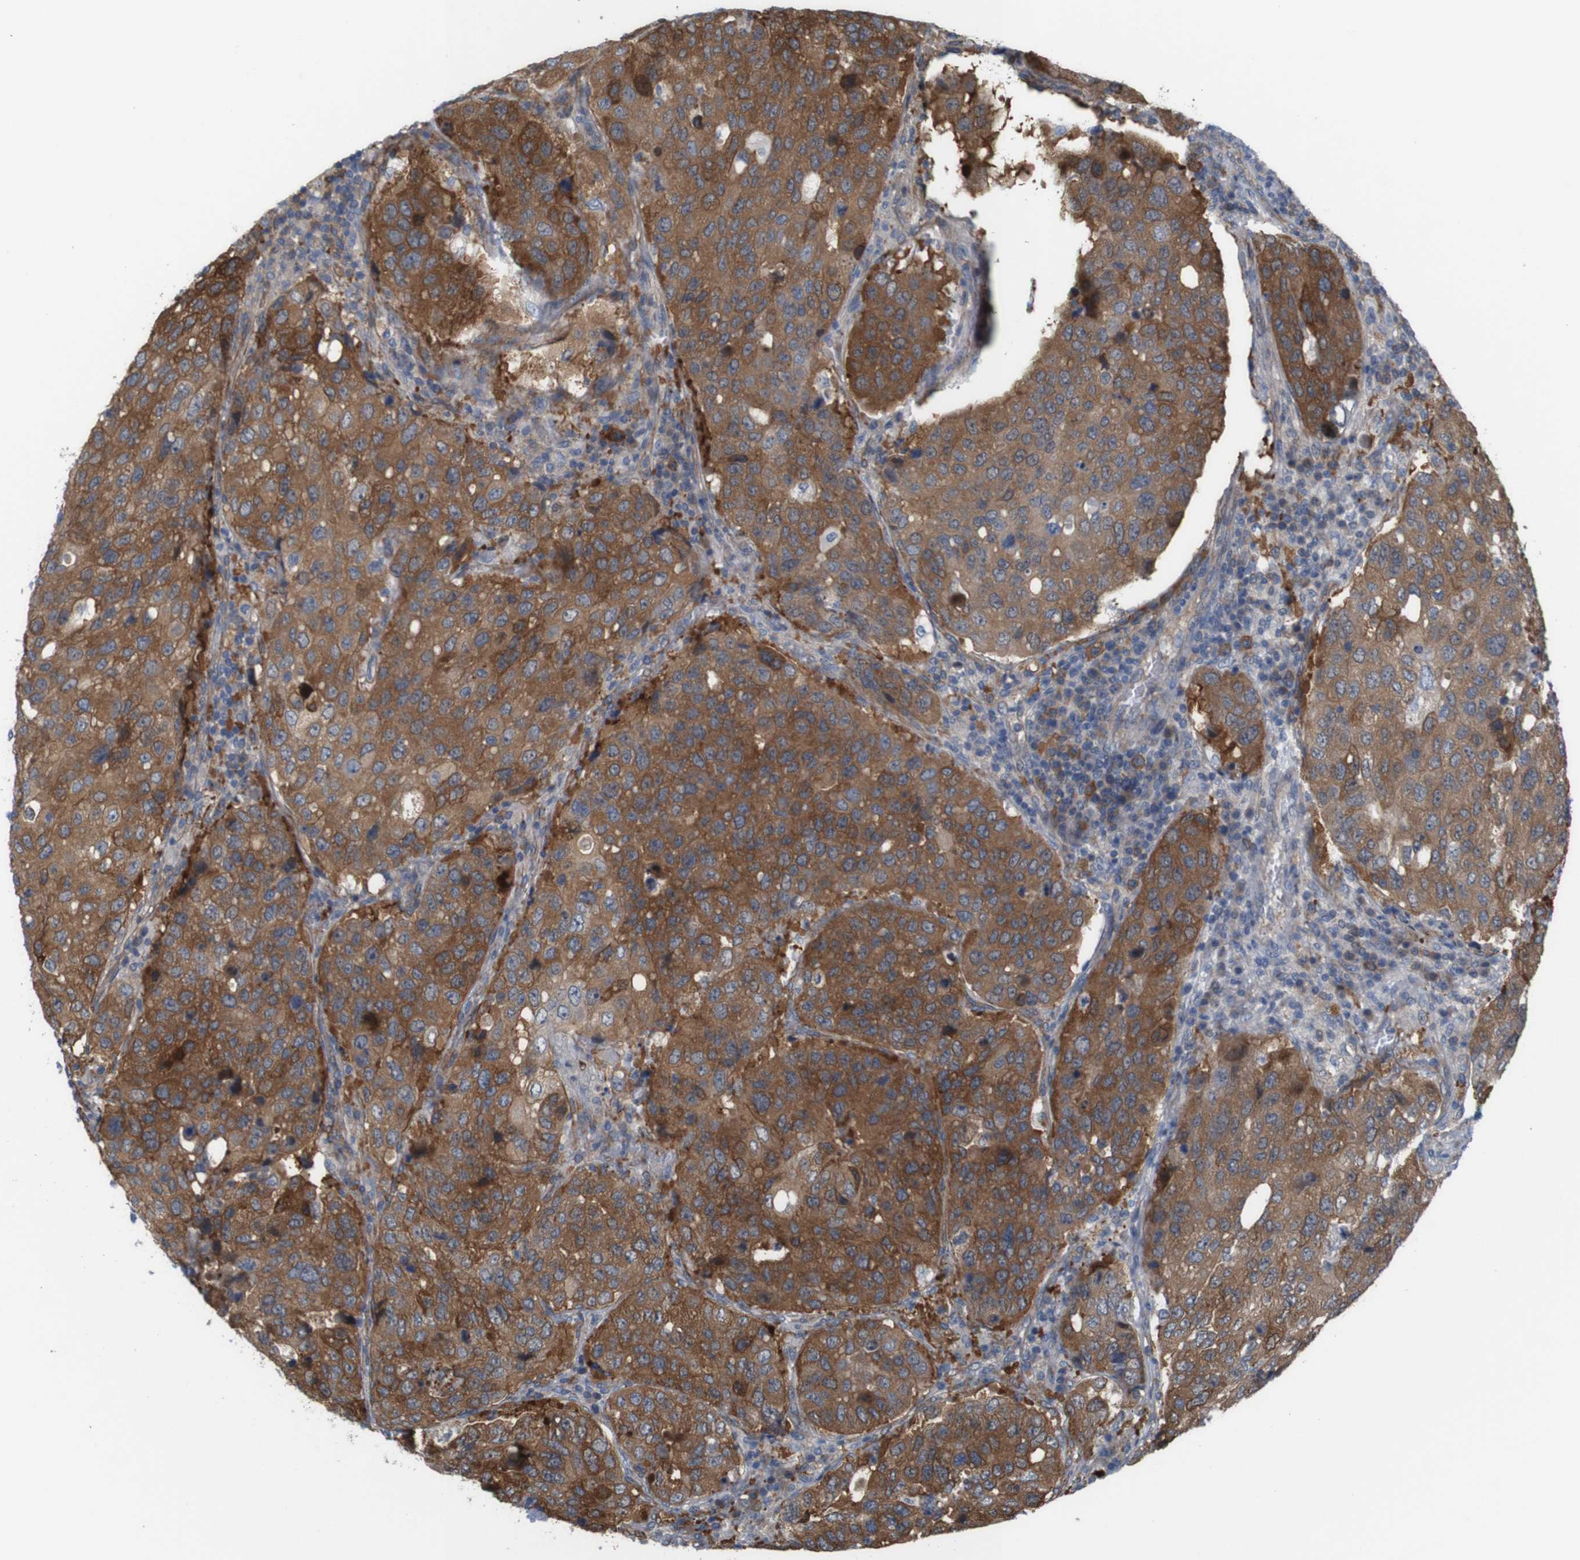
{"staining": {"intensity": "strong", "quantity": ">75%", "location": "cytoplasmic/membranous"}, "tissue": "urothelial cancer", "cell_type": "Tumor cells", "image_type": "cancer", "snomed": [{"axis": "morphology", "description": "Urothelial carcinoma, High grade"}, {"axis": "topography", "description": "Lymph node"}, {"axis": "topography", "description": "Urinary bladder"}], "caption": "Immunohistochemistry (IHC) photomicrograph of human urothelial cancer stained for a protein (brown), which shows high levels of strong cytoplasmic/membranous staining in about >75% of tumor cells.", "gene": "JPH1", "patient": {"sex": "male", "age": 51}}